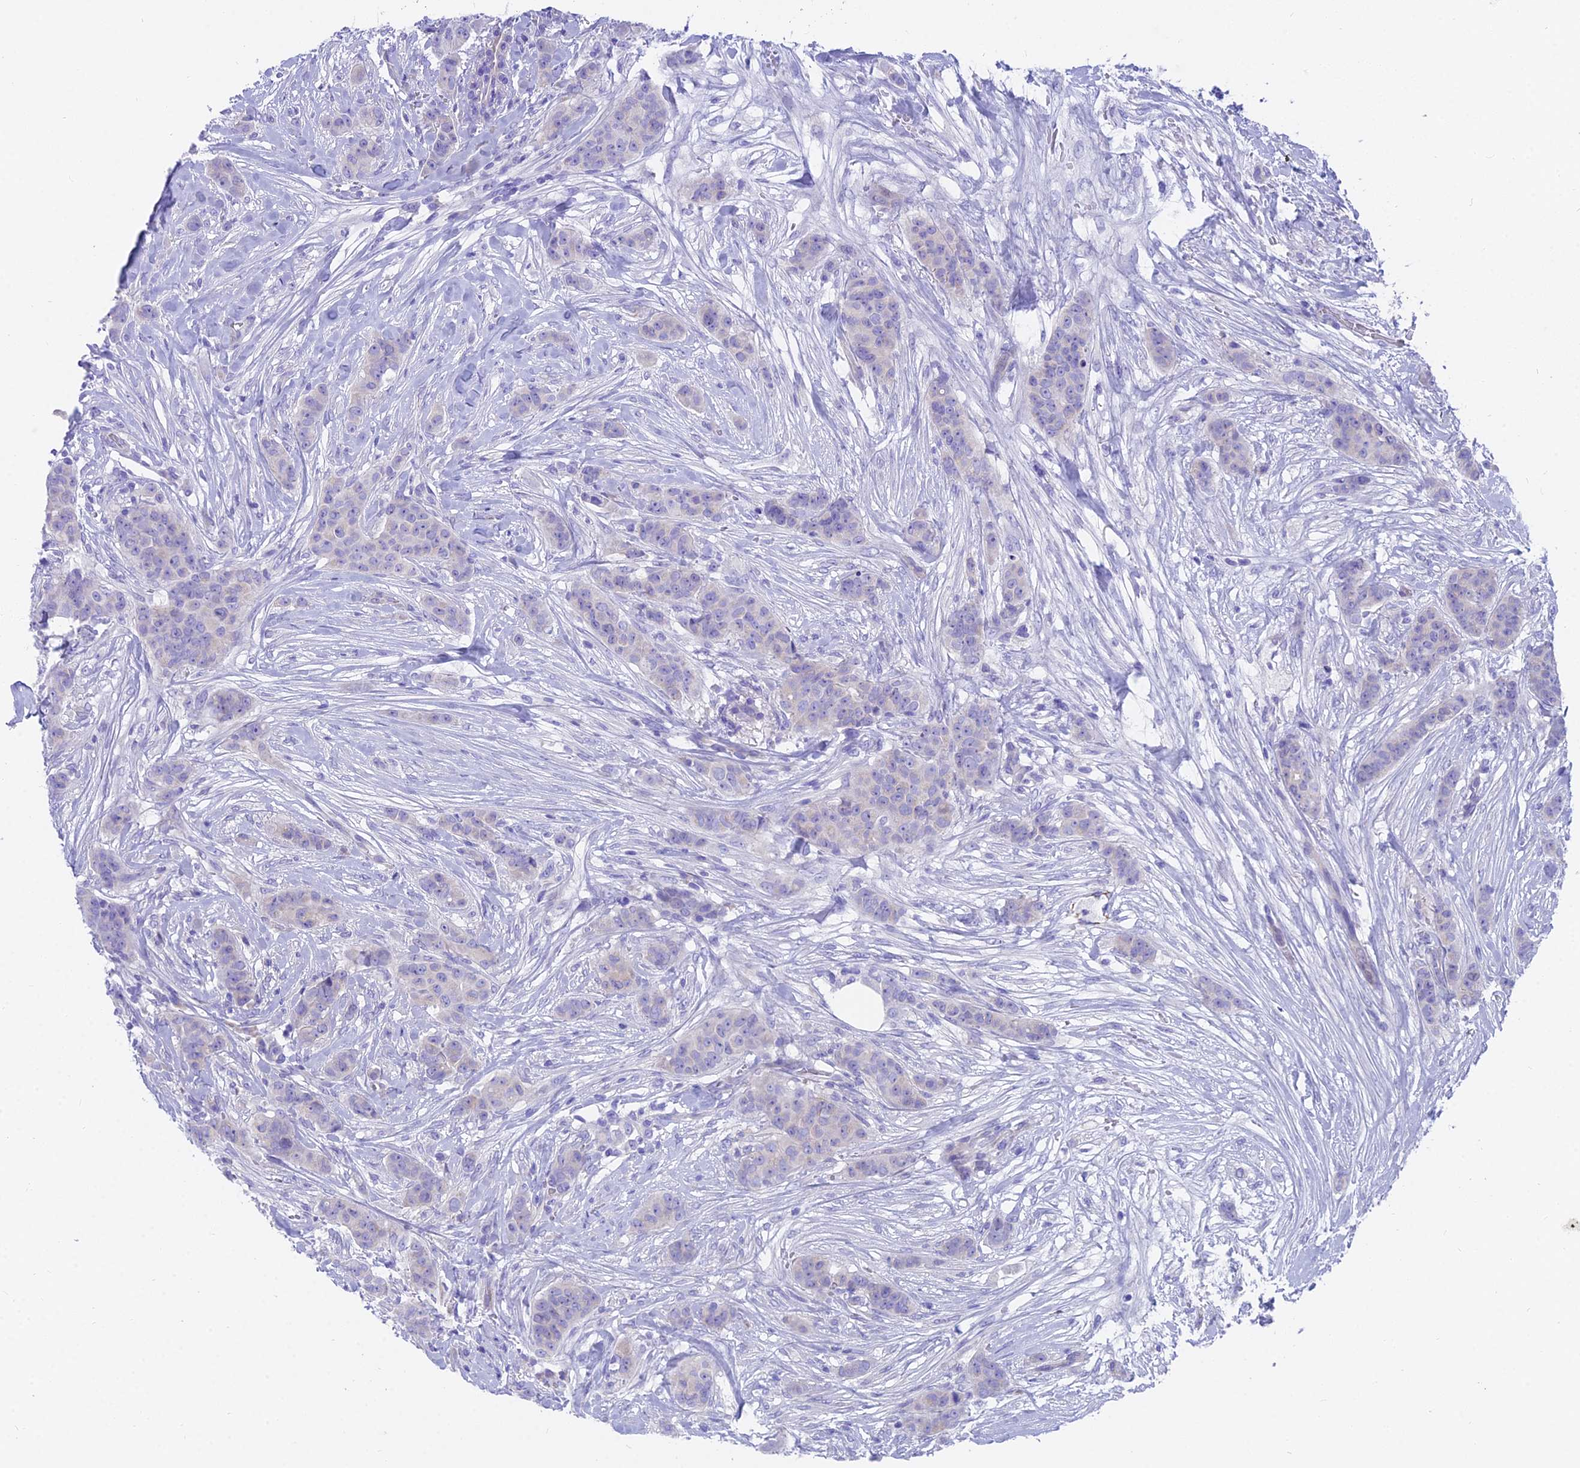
{"staining": {"intensity": "negative", "quantity": "none", "location": "none"}, "tissue": "breast cancer", "cell_type": "Tumor cells", "image_type": "cancer", "snomed": [{"axis": "morphology", "description": "Duct carcinoma"}, {"axis": "topography", "description": "Breast"}], "caption": "IHC of human invasive ductal carcinoma (breast) shows no expression in tumor cells.", "gene": "FAM168B", "patient": {"sex": "female", "age": 40}}